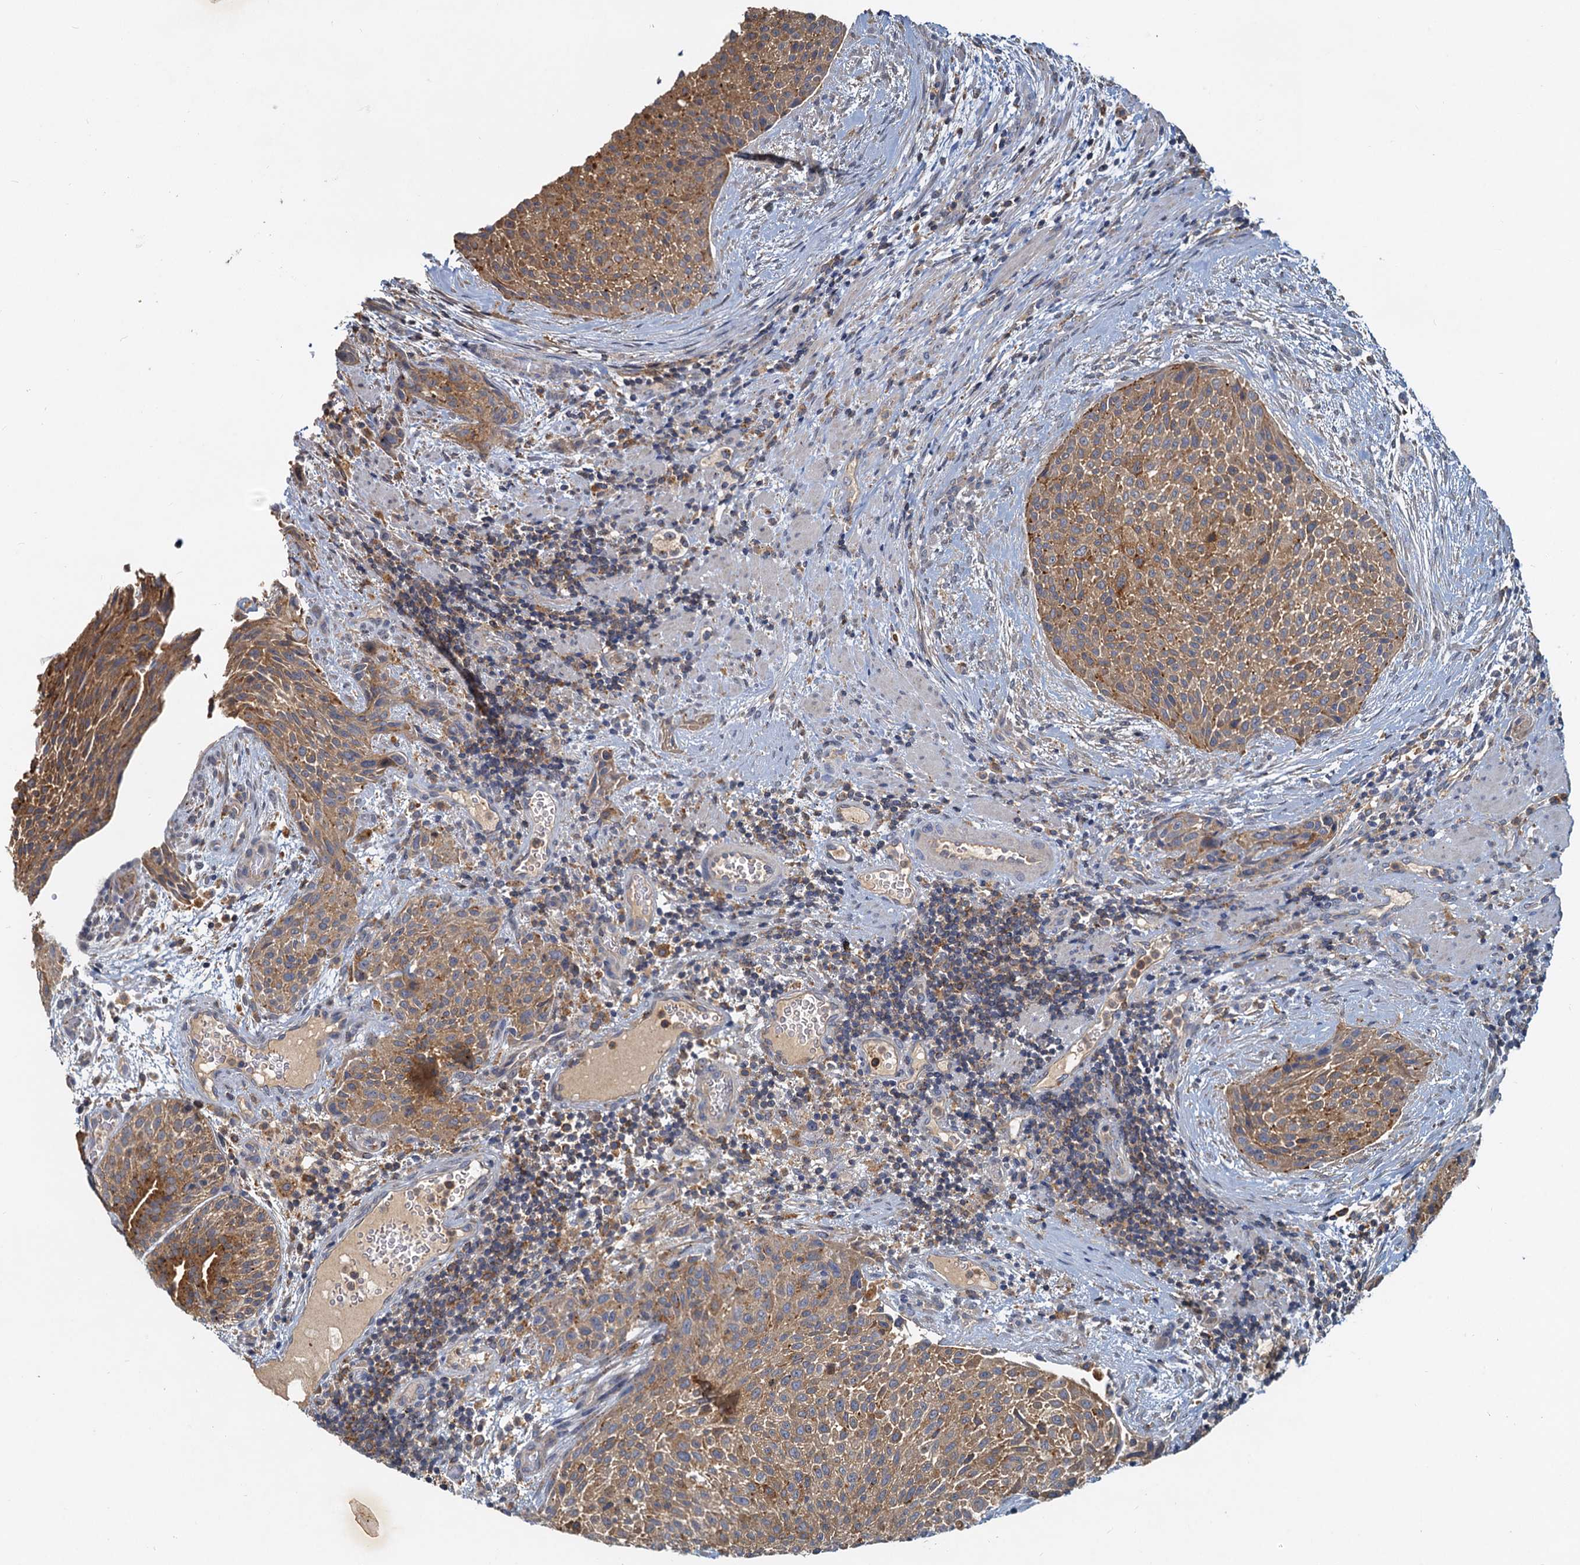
{"staining": {"intensity": "moderate", "quantity": ">75%", "location": "cytoplasmic/membranous"}, "tissue": "urothelial cancer", "cell_type": "Tumor cells", "image_type": "cancer", "snomed": [{"axis": "morphology", "description": "Normal tissue, NOS"}, {"axis": "morphology", "description": "Urothelial carcinoma, NOS"}, {"axis": "topography", "description": "Urinary bladder"}, {"axis": "topography", "description": "Peripheral nerve tissue"}], "caption": "Approximately >75% of tumor cells in human transitional cell carcinoma show moderate cytoplasmic/membranous protein positivity as visualized by brown immunohistochemical staining.", "gene": "TOLLIP", "patient": {"sex": "male", "age": 35}}